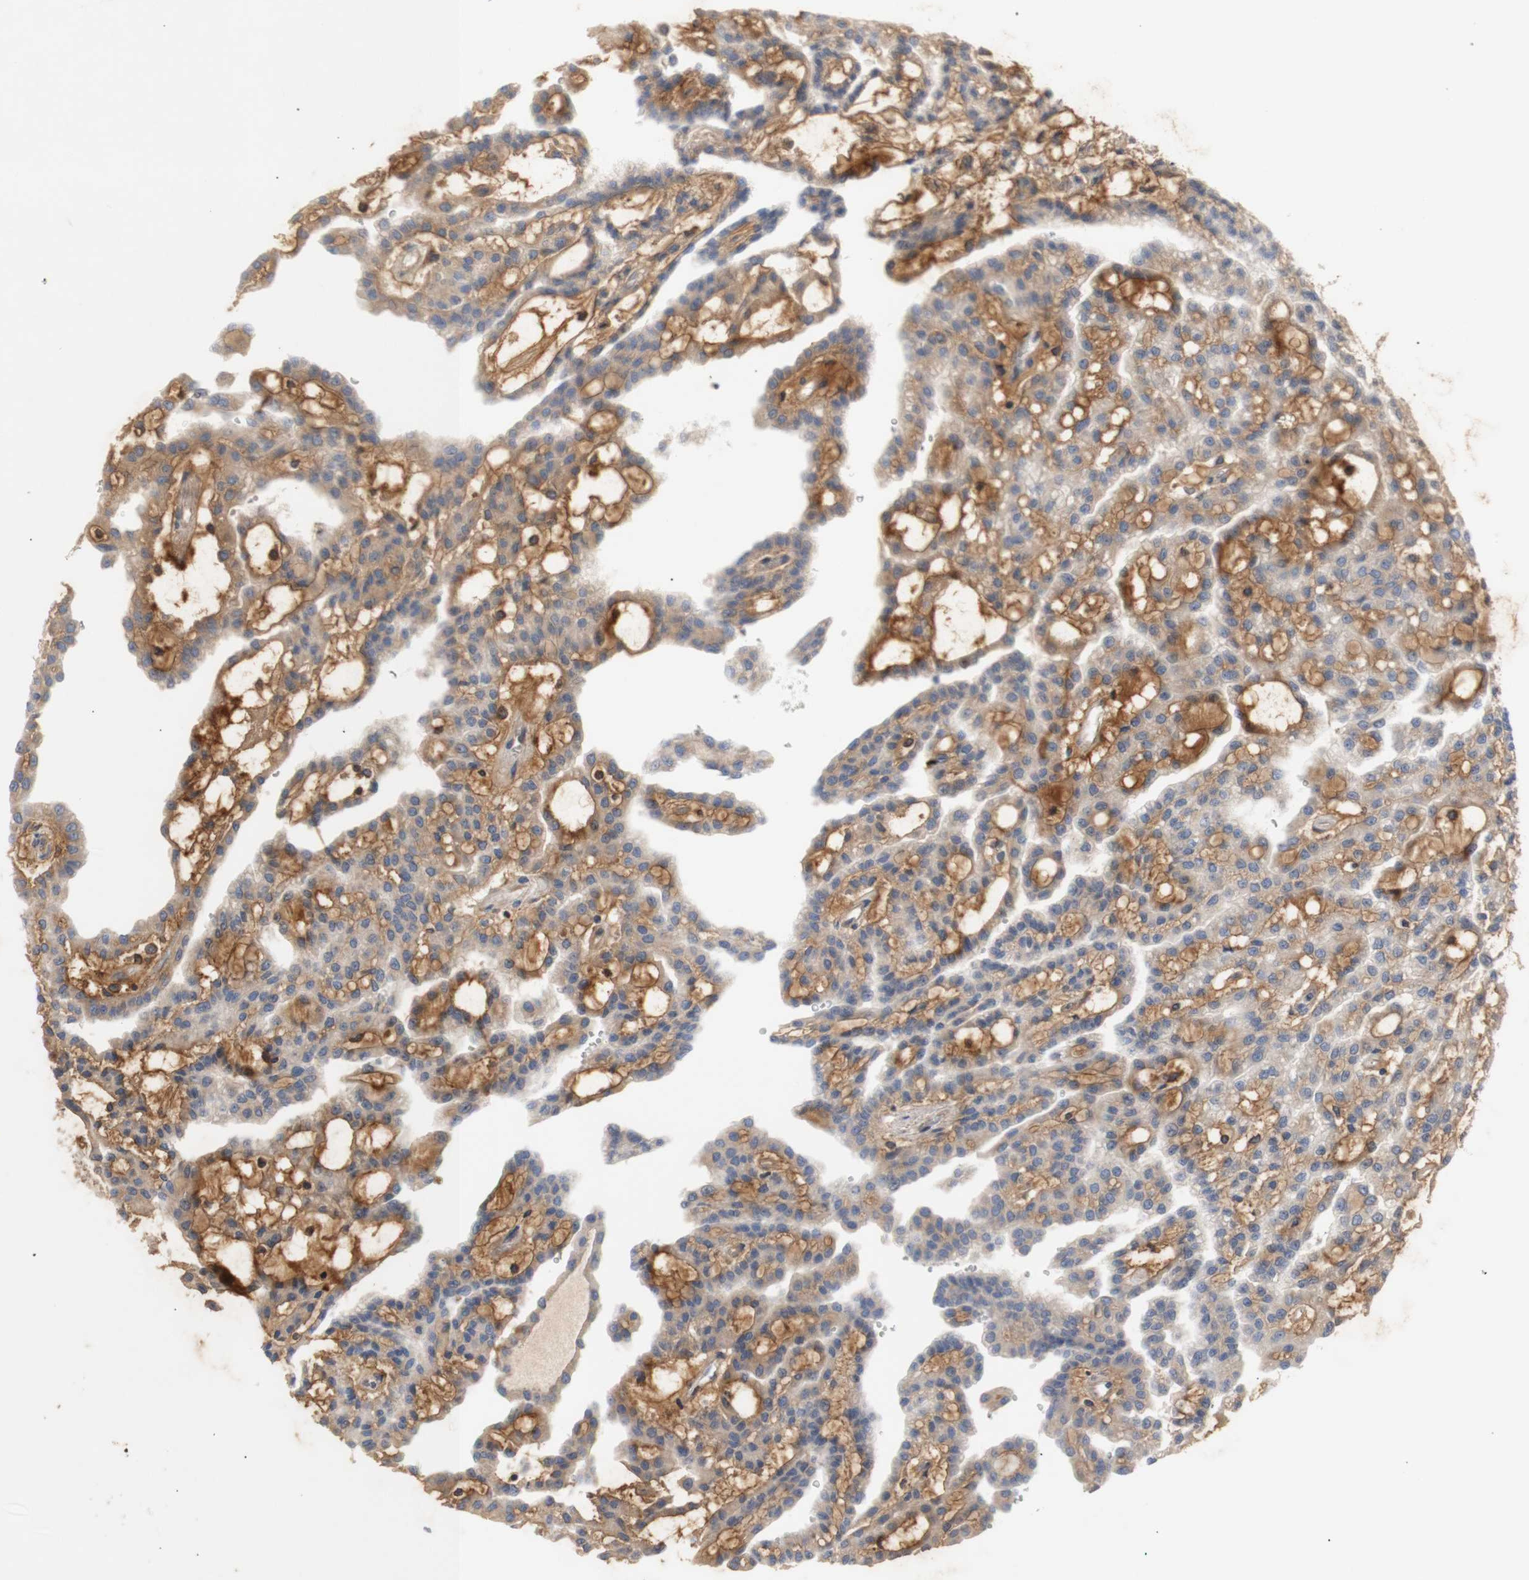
{"staining": {"intensity": "weak", "quantity": ">75%", "location": "cytoplasmic/membranous"}, "tissue": "renal cancer", "cell_type": "Tumor cells", "image_type": "cancer", "snomed": [{"axis": "morphology", "description": "Adenocarcinoma, NOS"}, {"axis": "topography", "description": "Kidney"}], "caption": "The immunohistochemical stain shows weak cytoplasmic/membranous positivity in tumor cells of renal adenocarcinoma tissue.", "gene": "IKBKG", "patient": {"sex": "male", "age": 63}}